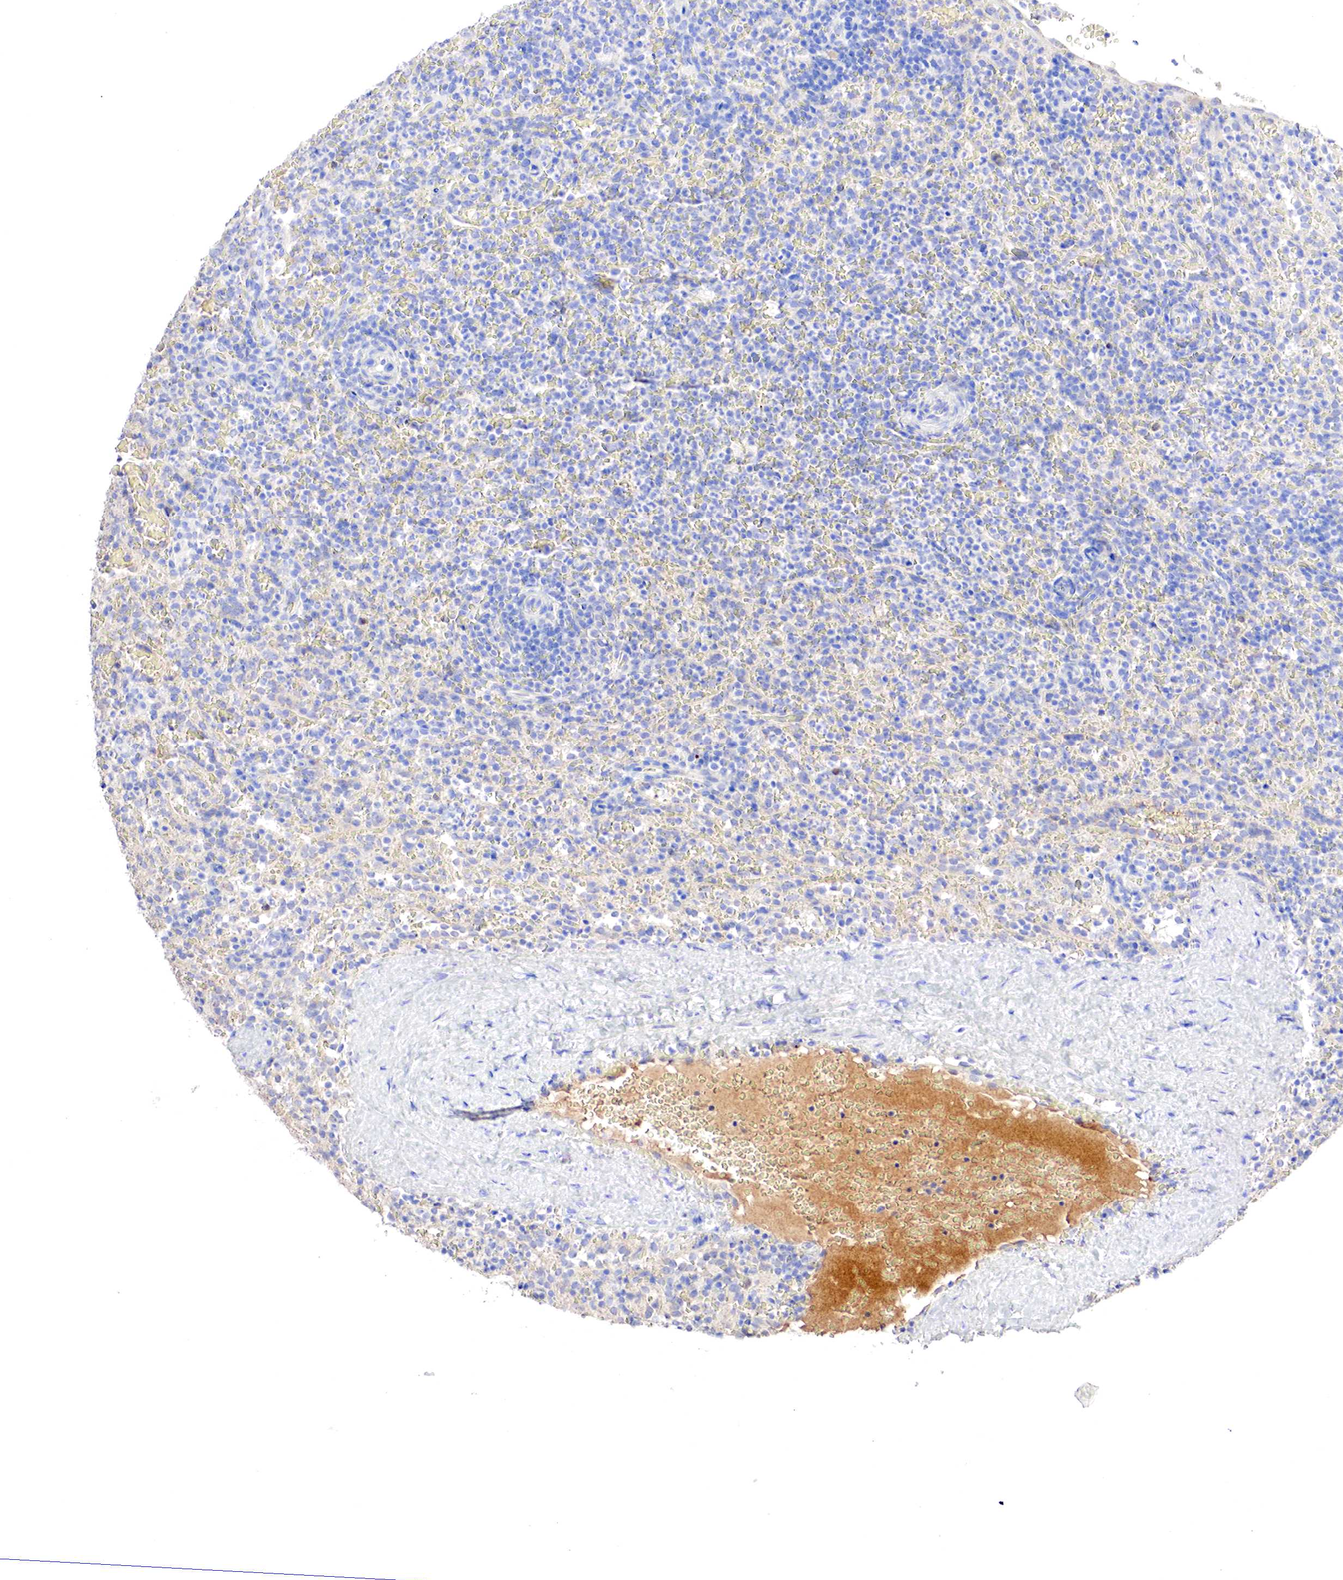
{"staining": {"intensity": "negative", "quantity": "none", "location": "none"}, "tissue": "spleen", "cell_type": "Cells in red pulp", "image_type": "normal", "snomed": [{"axis": "morphology", "description": "Normal tissue, NOS"}, {"axis": "topography", "description": "Spleen"}], "caption": "This is a image of immunohistochemistry staining of normal spleen, which shows no positivity in cells in red pulp. Nuclei are stained in blue.", "gene": "GATA1", "patient": {"sex": "female", "age": 21}}